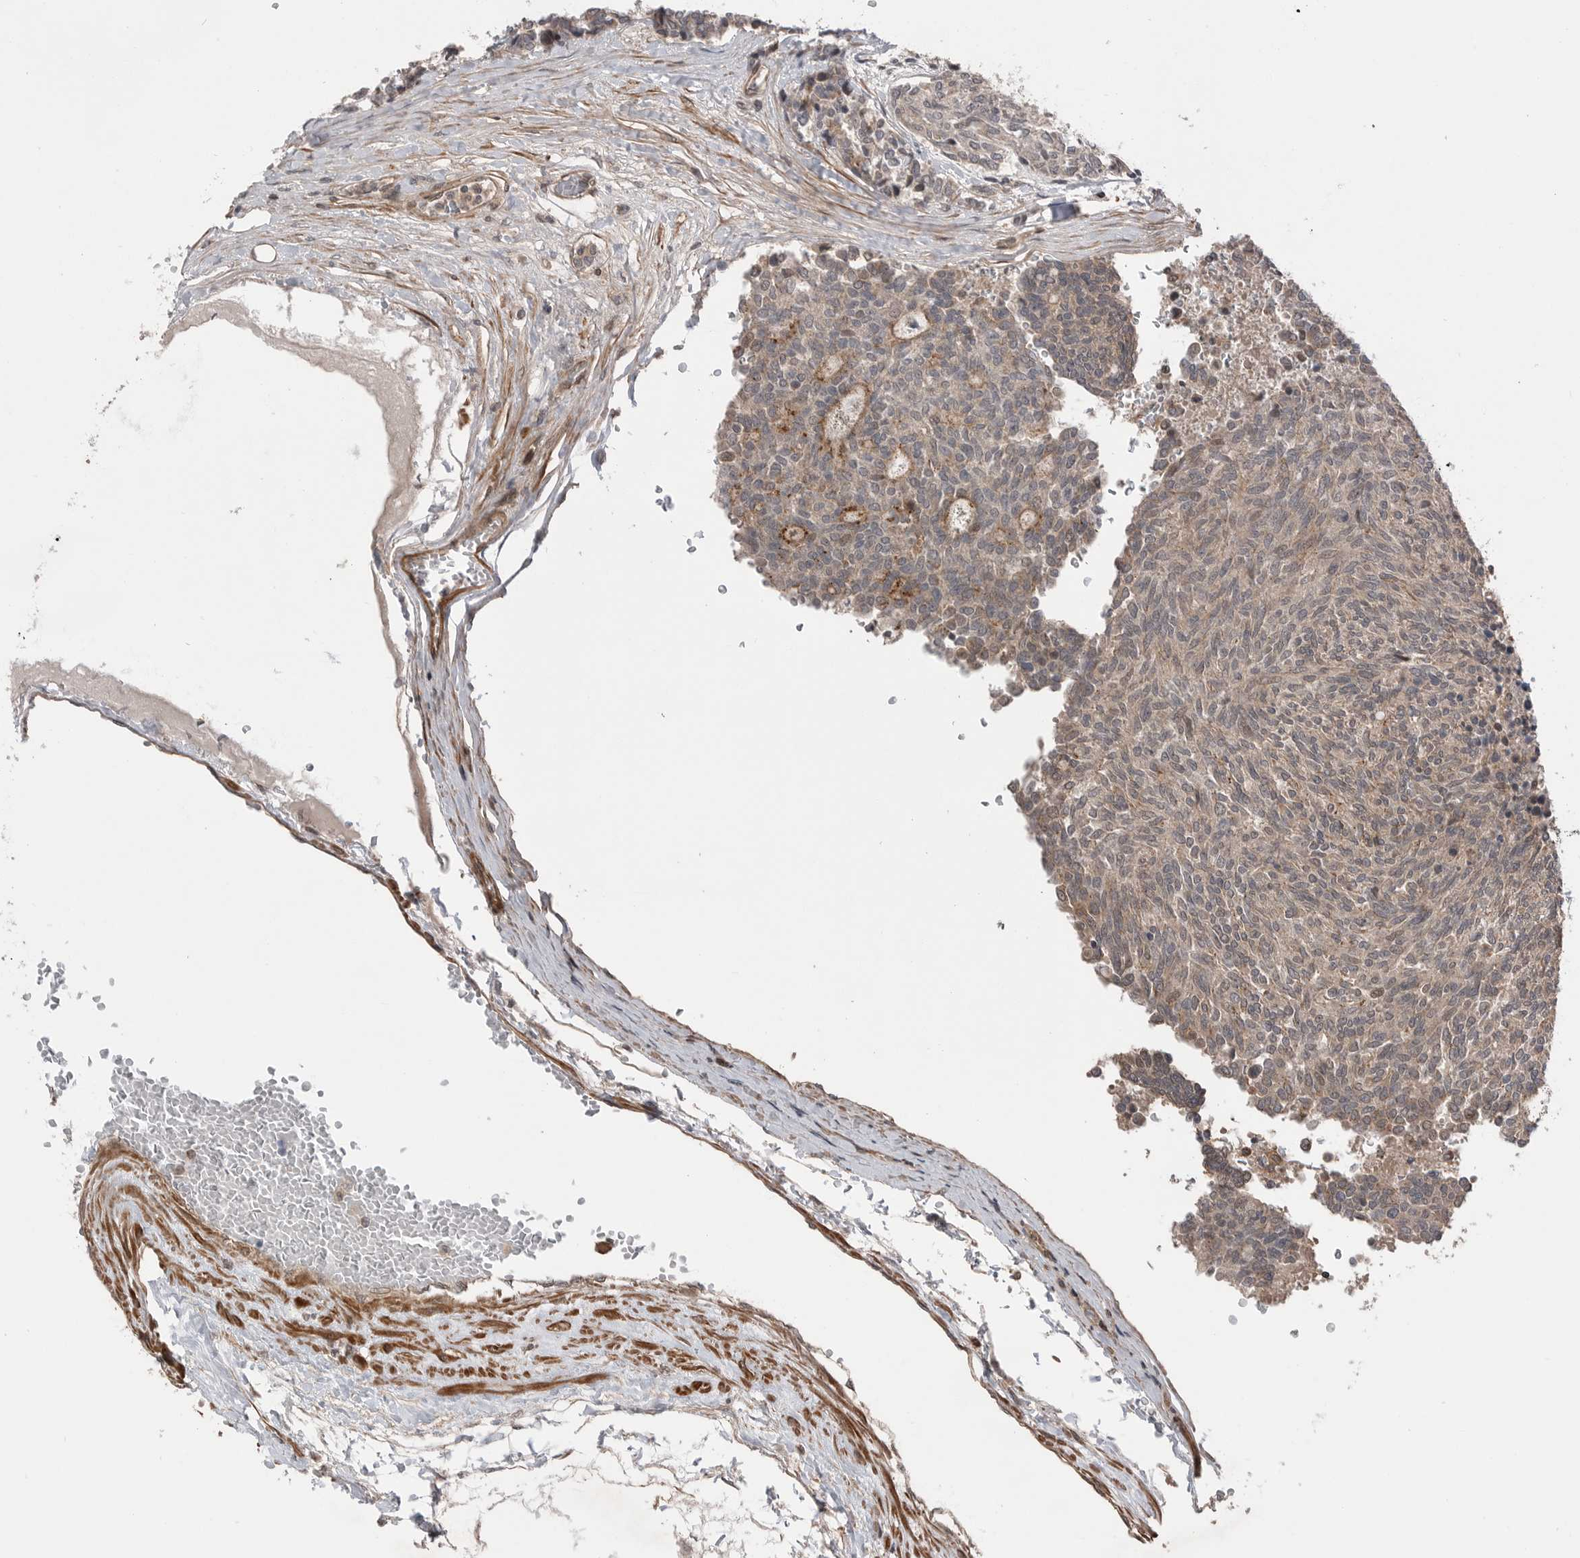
{"staining": {"intensity": "weak", "quantity": ">75%", "location": "cytoplasmic/membranous"}, "tissue": "carcinoid", "cell_type": "Tumor cells", "image_type": "cancer", "snomed": [{"axis": "morphology", "description": "Carcinoid, malignant, NOS"}, {"axis": "topography", "description": "Pancreas"}], "caption": "Brown immunohistochemical staining in carcinoid exhibits weak cytoplasmic/membranous expression in approximately >75% of tumor cells.", "gene": "PEAK1", "patient": {"sex": "female", "age": 54}}